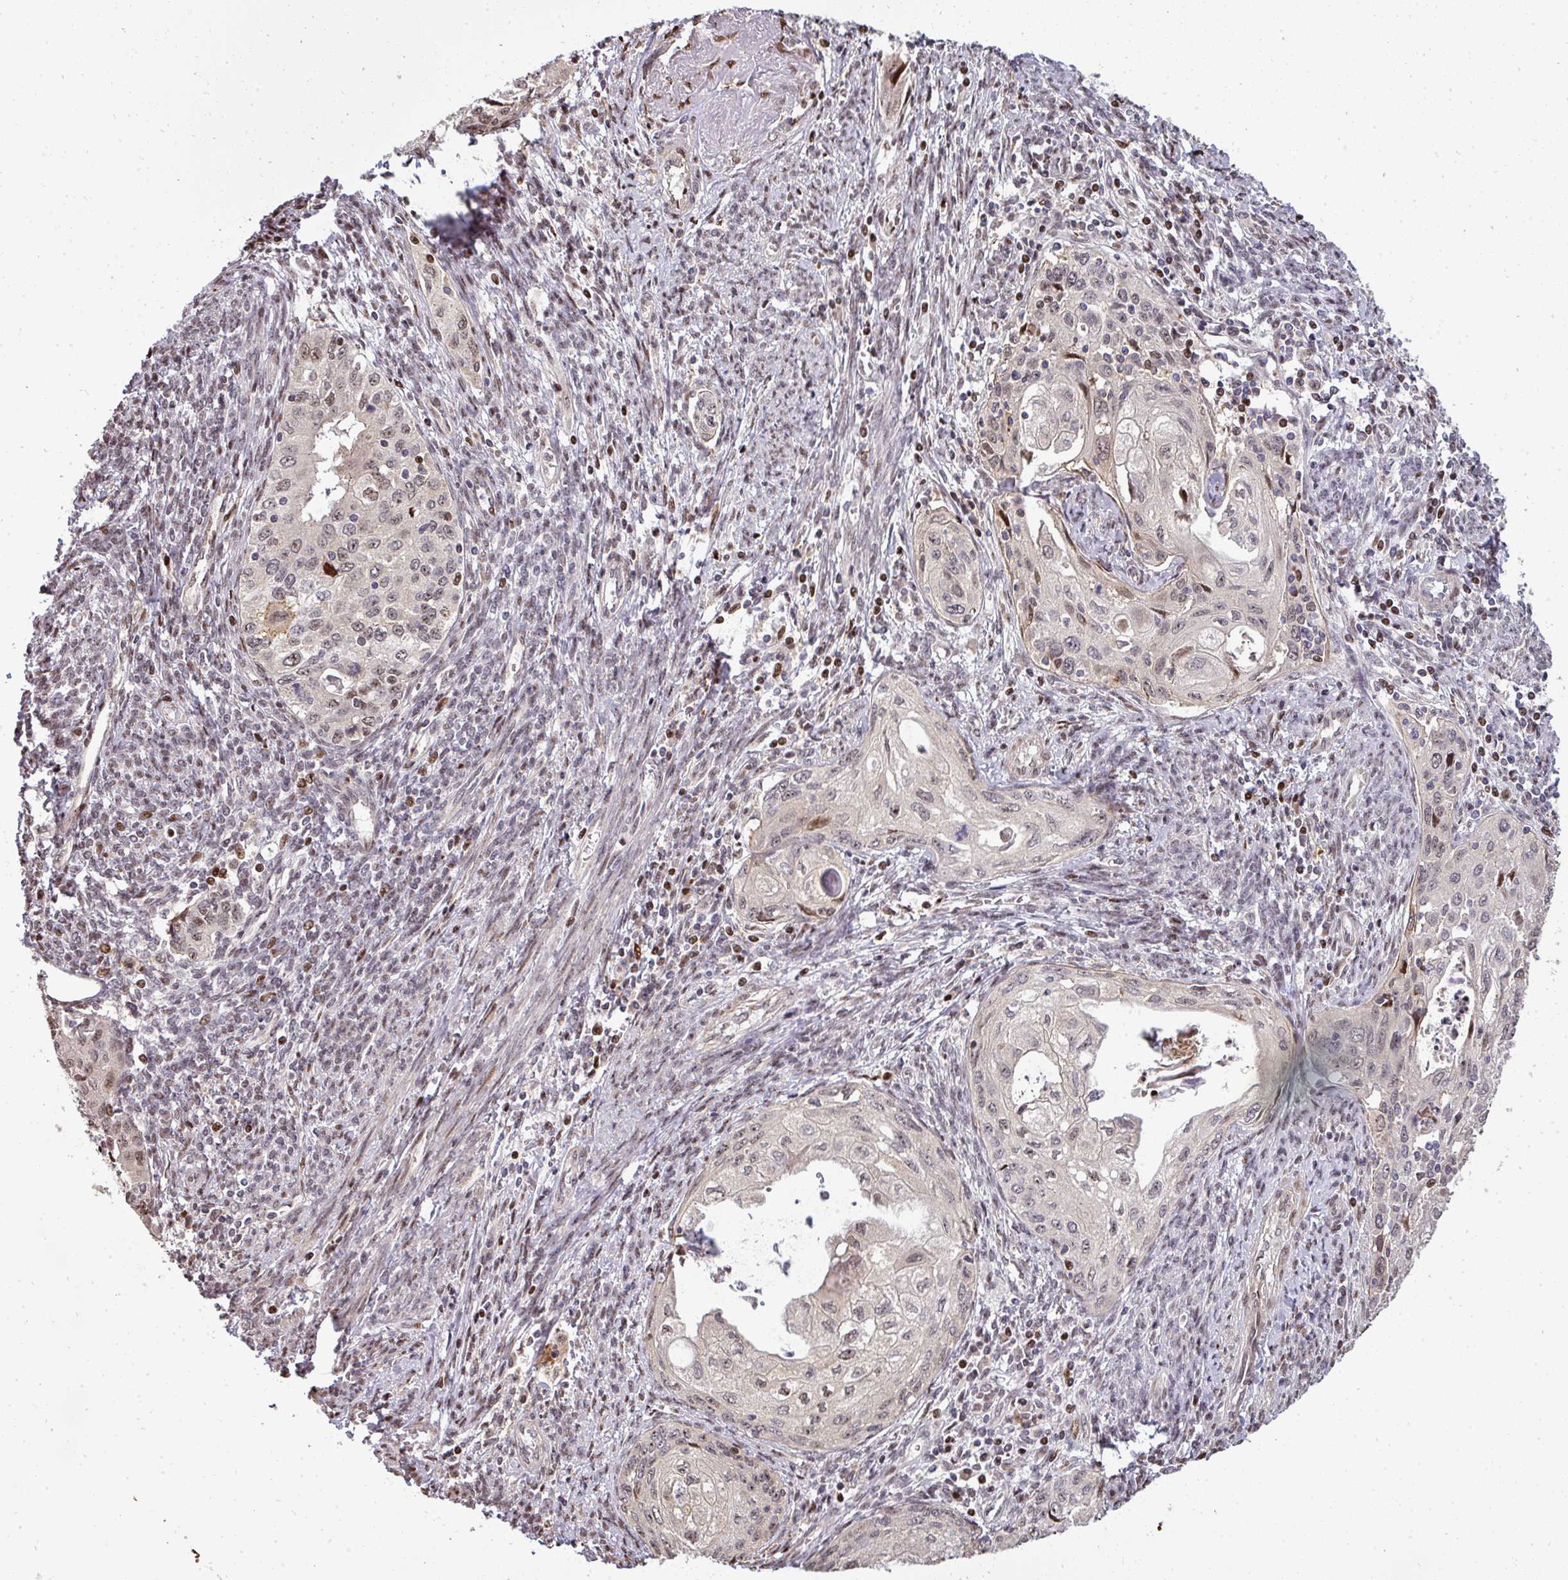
{"staining": {"intensity": "weak", "quantity": "25%-75%", "location": "nuclear"}, "tissue": "cervical cancer", "cell_type": "Tumor cells", "image_type": "cancer", "snomed": [{"axis": "morphology", "description": "Squamous cell carcinoma, NOS"}, {"axis": "topography", "description": "Cervix"}], "caption": "Squamous cell carcinoma (cervical) stained with a protein marker demonstrates weak staining in tumor cells.", "gene": "PATZ1", "patient": {"sex": "female", "age": 67}}